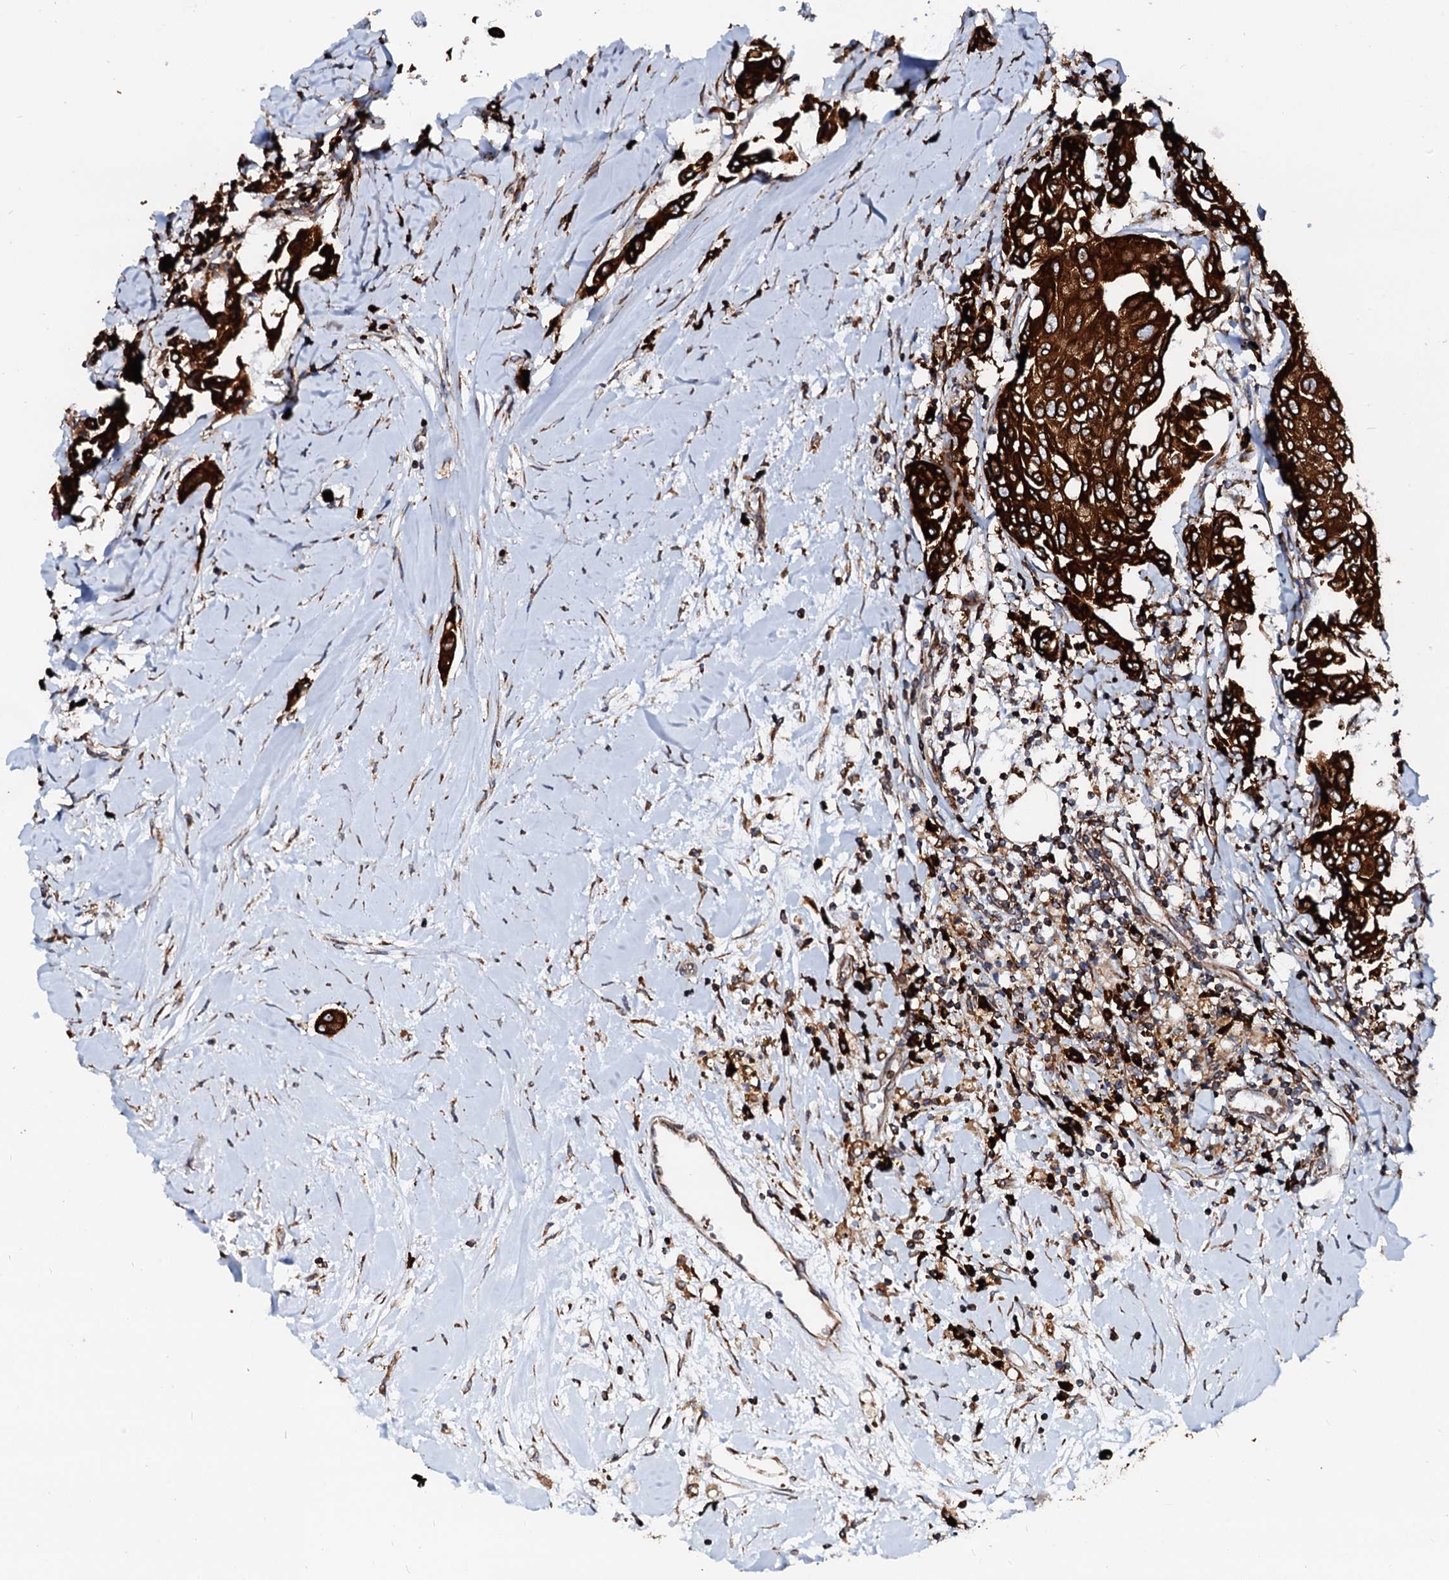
{"staining": {"intensity": "strong", "quantity": ">75%", "location": "cytoplasmic/membranous"}, "tissue": "breast cancer", "cell_type": "Tumor cells", "image_type": "cancer", "snomed": [{"axis": "morphology", "description": "Duct carcinoma"}, {"axis": "topography", "description": "Breast"}], "caption": "A histopathology image showing strong cytoplasmic/membranous expression in about >75% of tumor cells in breast cancer (infiltrating ductal carcinoma), as visualized by brown immunohistochemical staining.", "gene": "DERL1", "patient": {"sex": "female", "age": 80}}